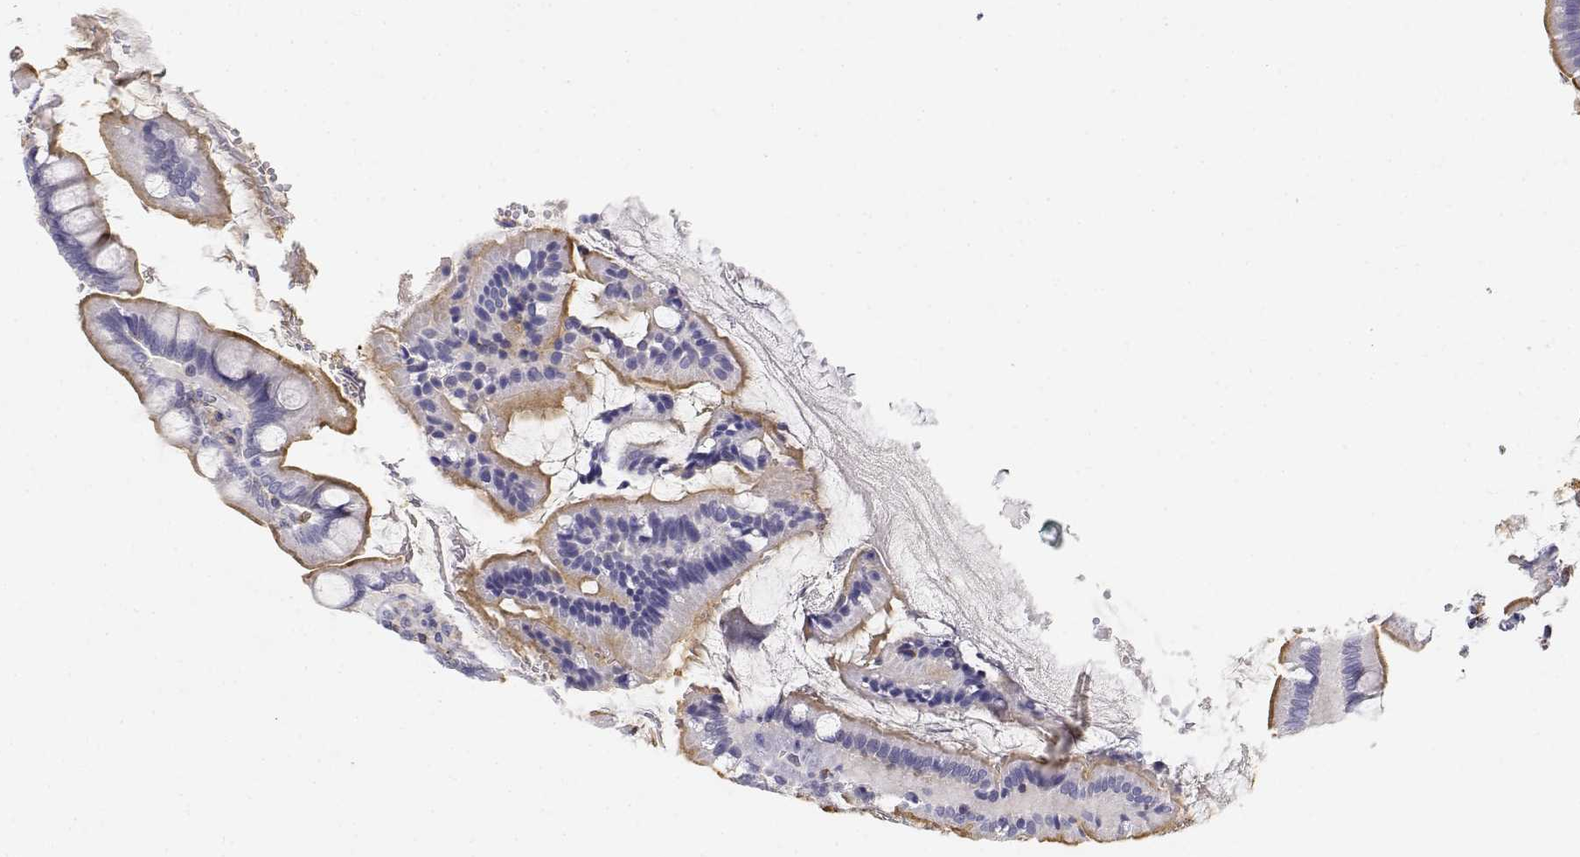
{"staining": {"intensity": "moderate", "quantity": "25%-75%", "location": "cytoplasmic/membranous,nuclear"}, "tissue": "small intestine", "cell_type": "Glandular cells", "image_type": "normal", "snomed": [{"axis": "morphology", "description": "Normal tissue, NOS"}, {"axis": "topography", "description": "Small intestine"}], "caption": "This micrograph displays normal small intestine stained with immunohistochemistry (IHC) to label a protein in brown. The cytoplasmic/membranous,nuclear of glandular cells show moderate positivity for the protein. Nuclei are counter-stained blue.", "gene": "ADA", "patient": {"sex": "female", "age": 56}}